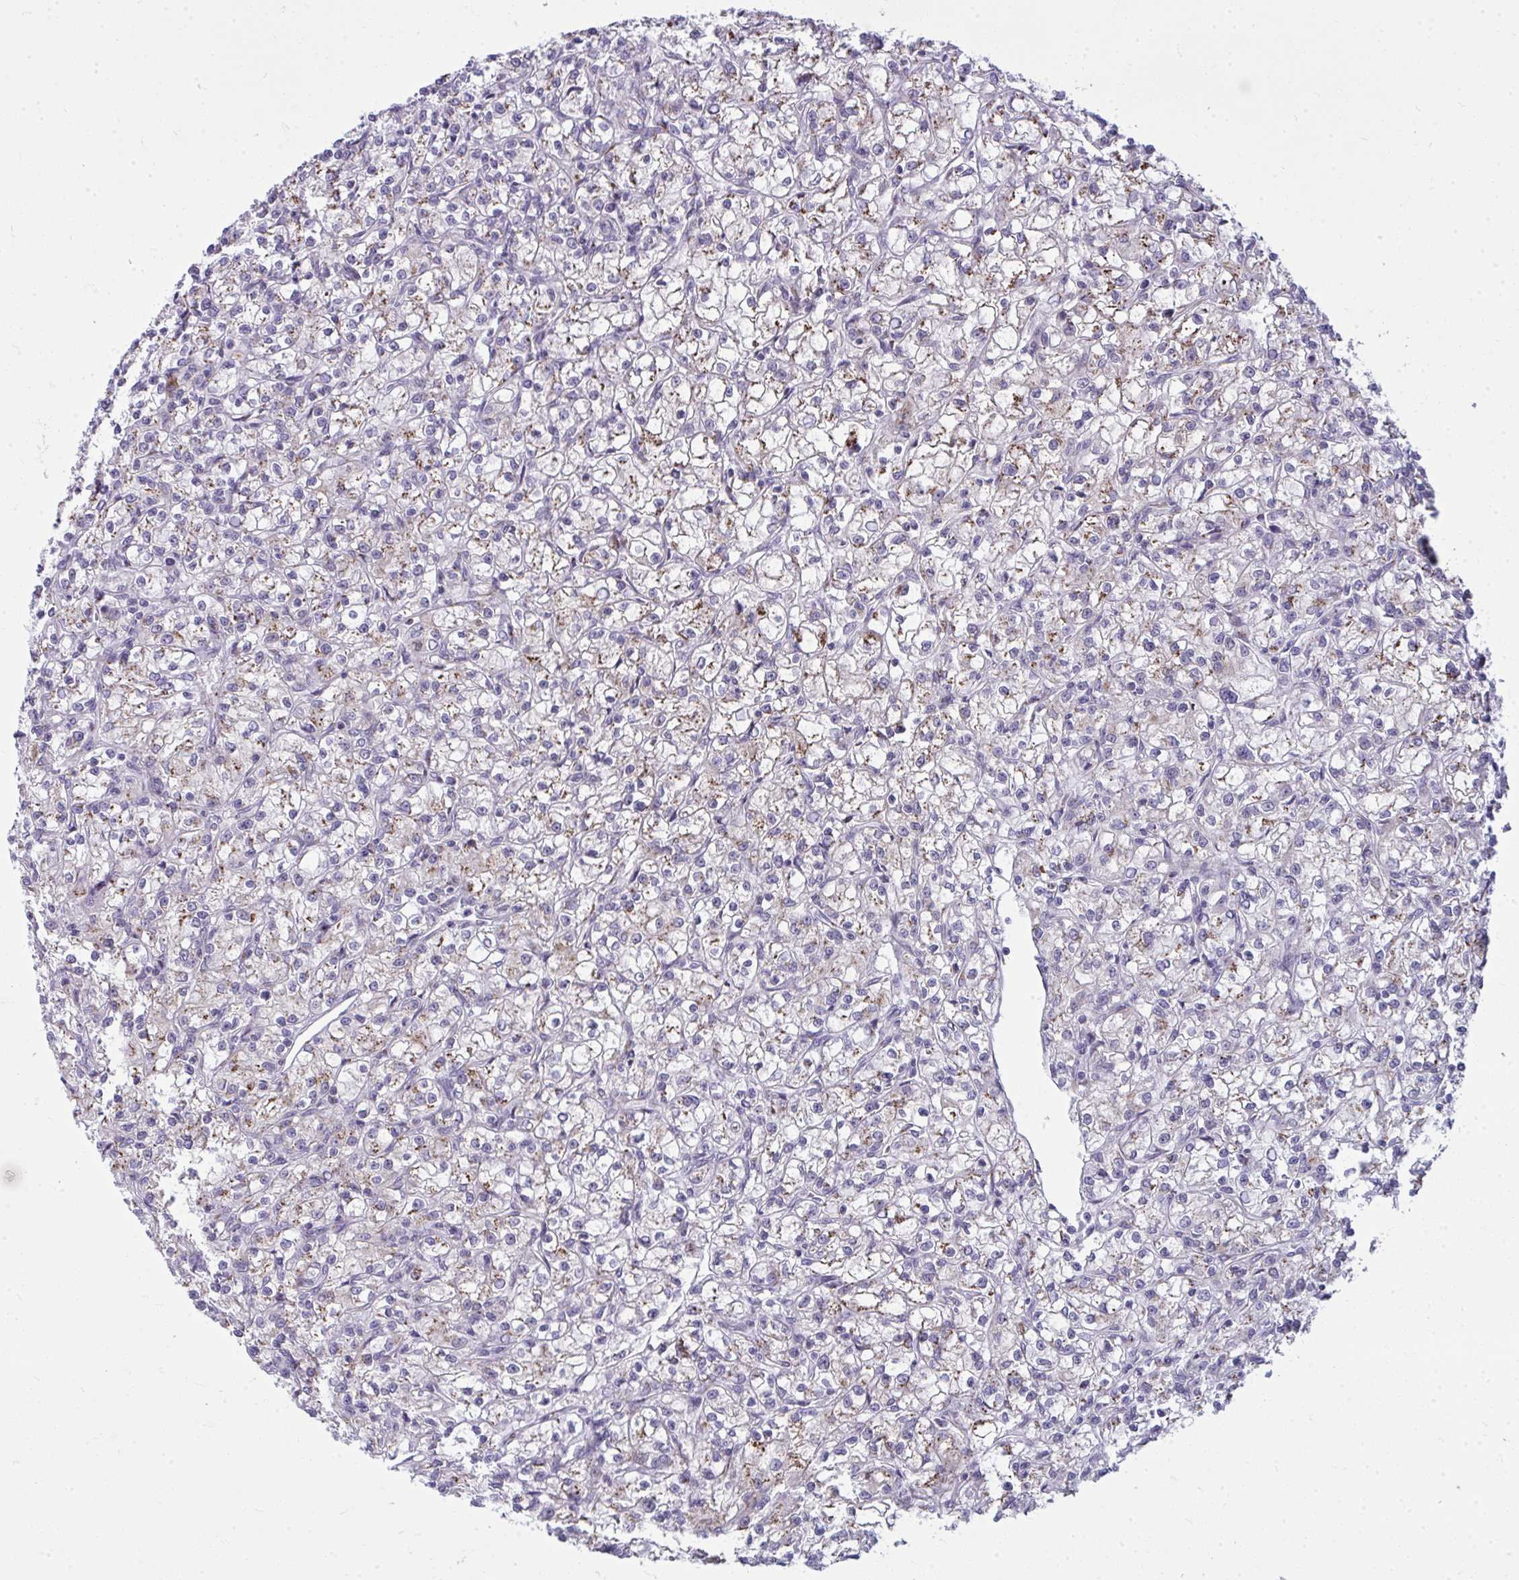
{"staining": {"intensity": "weak", "quantity": "25%-75%", "location": "cytoplasmic/membranous"}, "tissue": "renal cancer", "cell_type": "Tumor cells", "image_type": "cancer", "snomed": [{"axis": "morphology", "description": "Adenocarcinoma, NOS"}, {"axis": "topography", "description": "Kidney"}], "caption": "The photomicrograph reveals staining of renal cancer, revealing weak cytoplasmic/membranous protein positivity (brown color) within tumor cells.", "gene": "DTX4", "patient": {"sex": "female", "age": 59}}